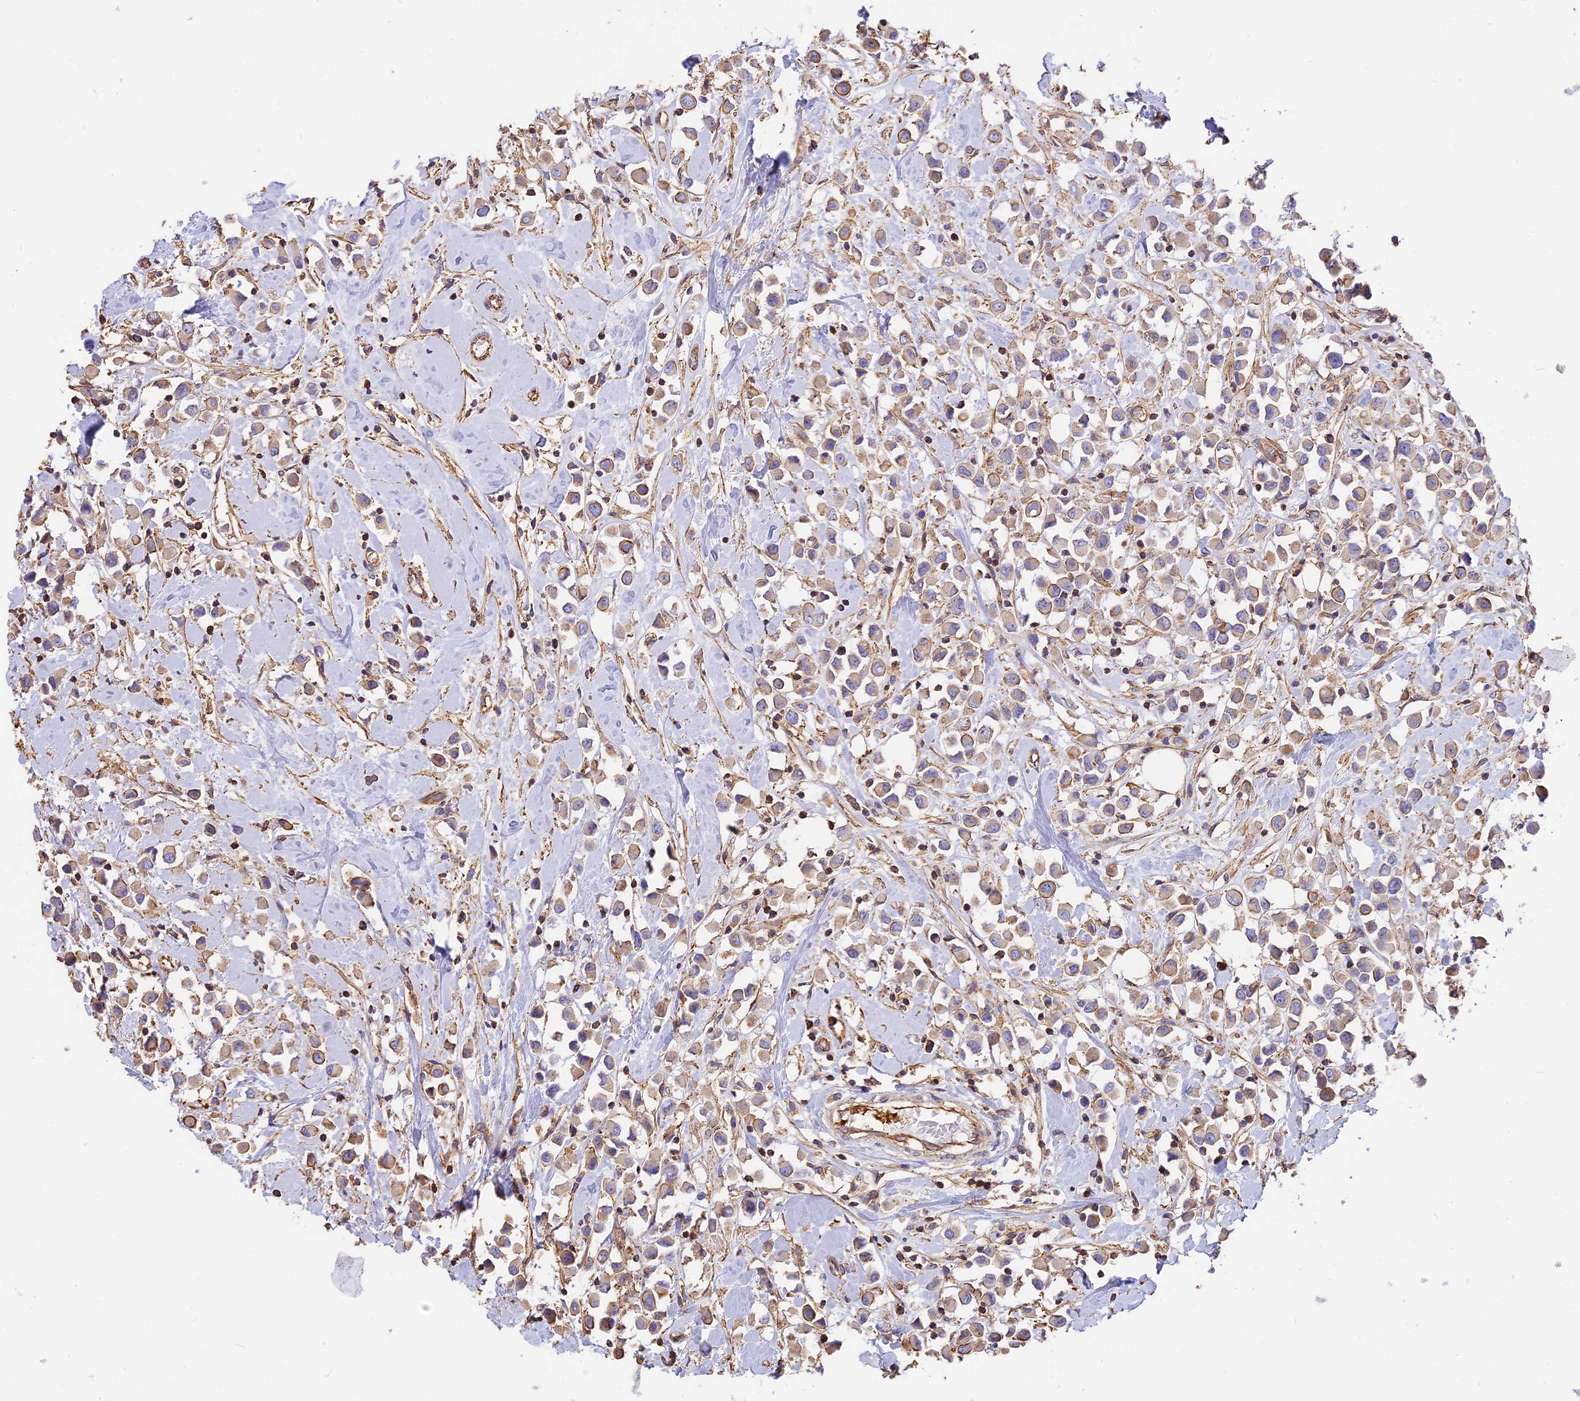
{"staining": {"intensity": "weak", "quantity": ">75%", "location": "cytoplasmic/membranous"}, "tissue": "breast cancer", "cell_type": "Tumor cells", "image_type": "cancer", "snomed": [{"axis": "morphology", "description": "Duct carcinoma"}, {"axis": "topography", "description": "Breast"}], "caption": "The micrograph reveals immunohistochemical staining of breast cancer. There is weak cytoplasmic/membranous expression is identified in approximately >75% of tumor cells.", "gene": "VPS18", "patient": {"sex": "female", "age": 61}}